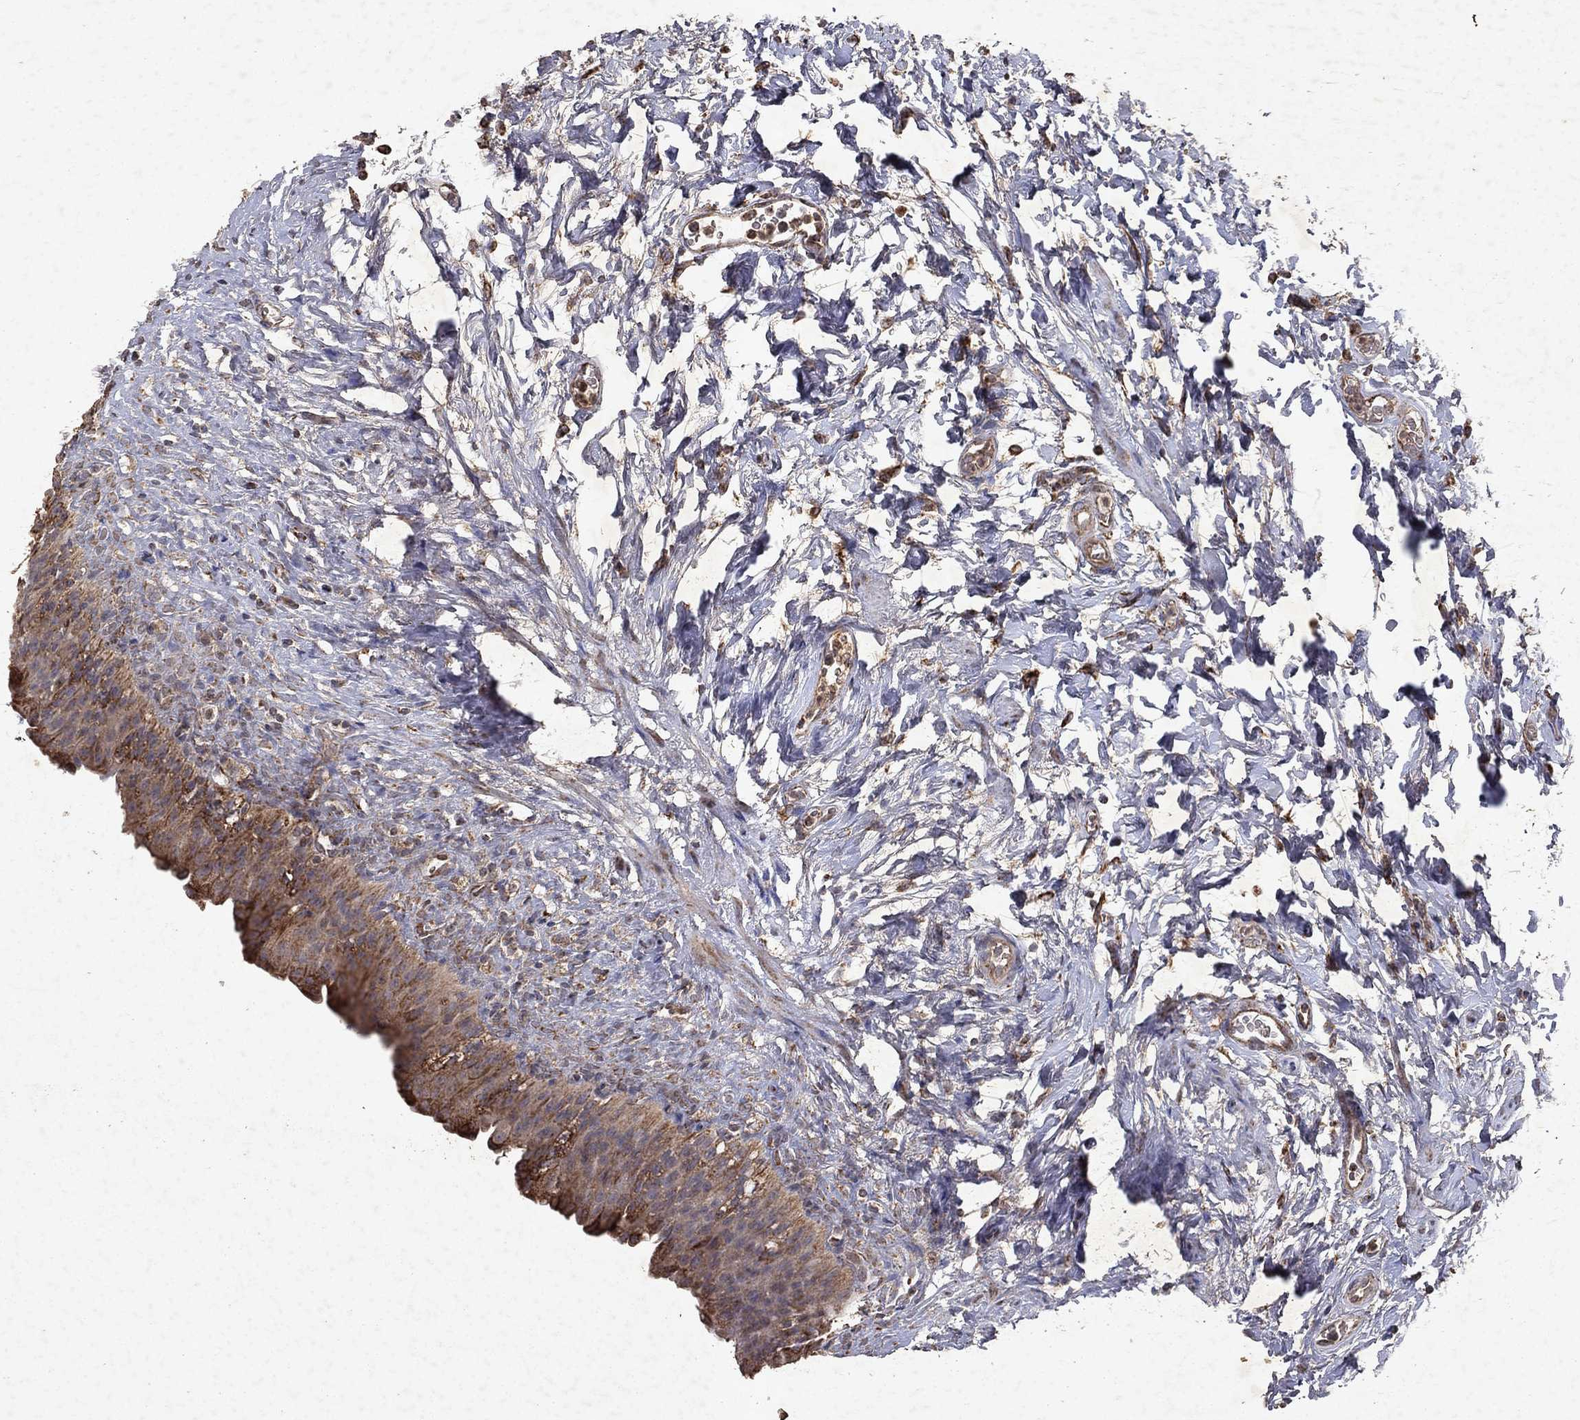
{"staining": {"intensity": "moderate", "quantity": ">75%", "location": "cytoplasmic/membranous"}, "tissue": "urinary bladder", "cell_type": "Urothelial cells", "image_type": "normal", "snomed": [{"axis": "morphology", "description": "Normal tissue, NOS"}, {"axis": "topography", "description": "Urinary bladder"}], "caption": "Moderate cytoplasmic/membranous positivity for a protein is seen in approximately >75% of urothelial cells of normal urinary bladder using immunohistochemistry.", "gene": "PYROXD2", "patient": {"sex": "male", "age": 76}}